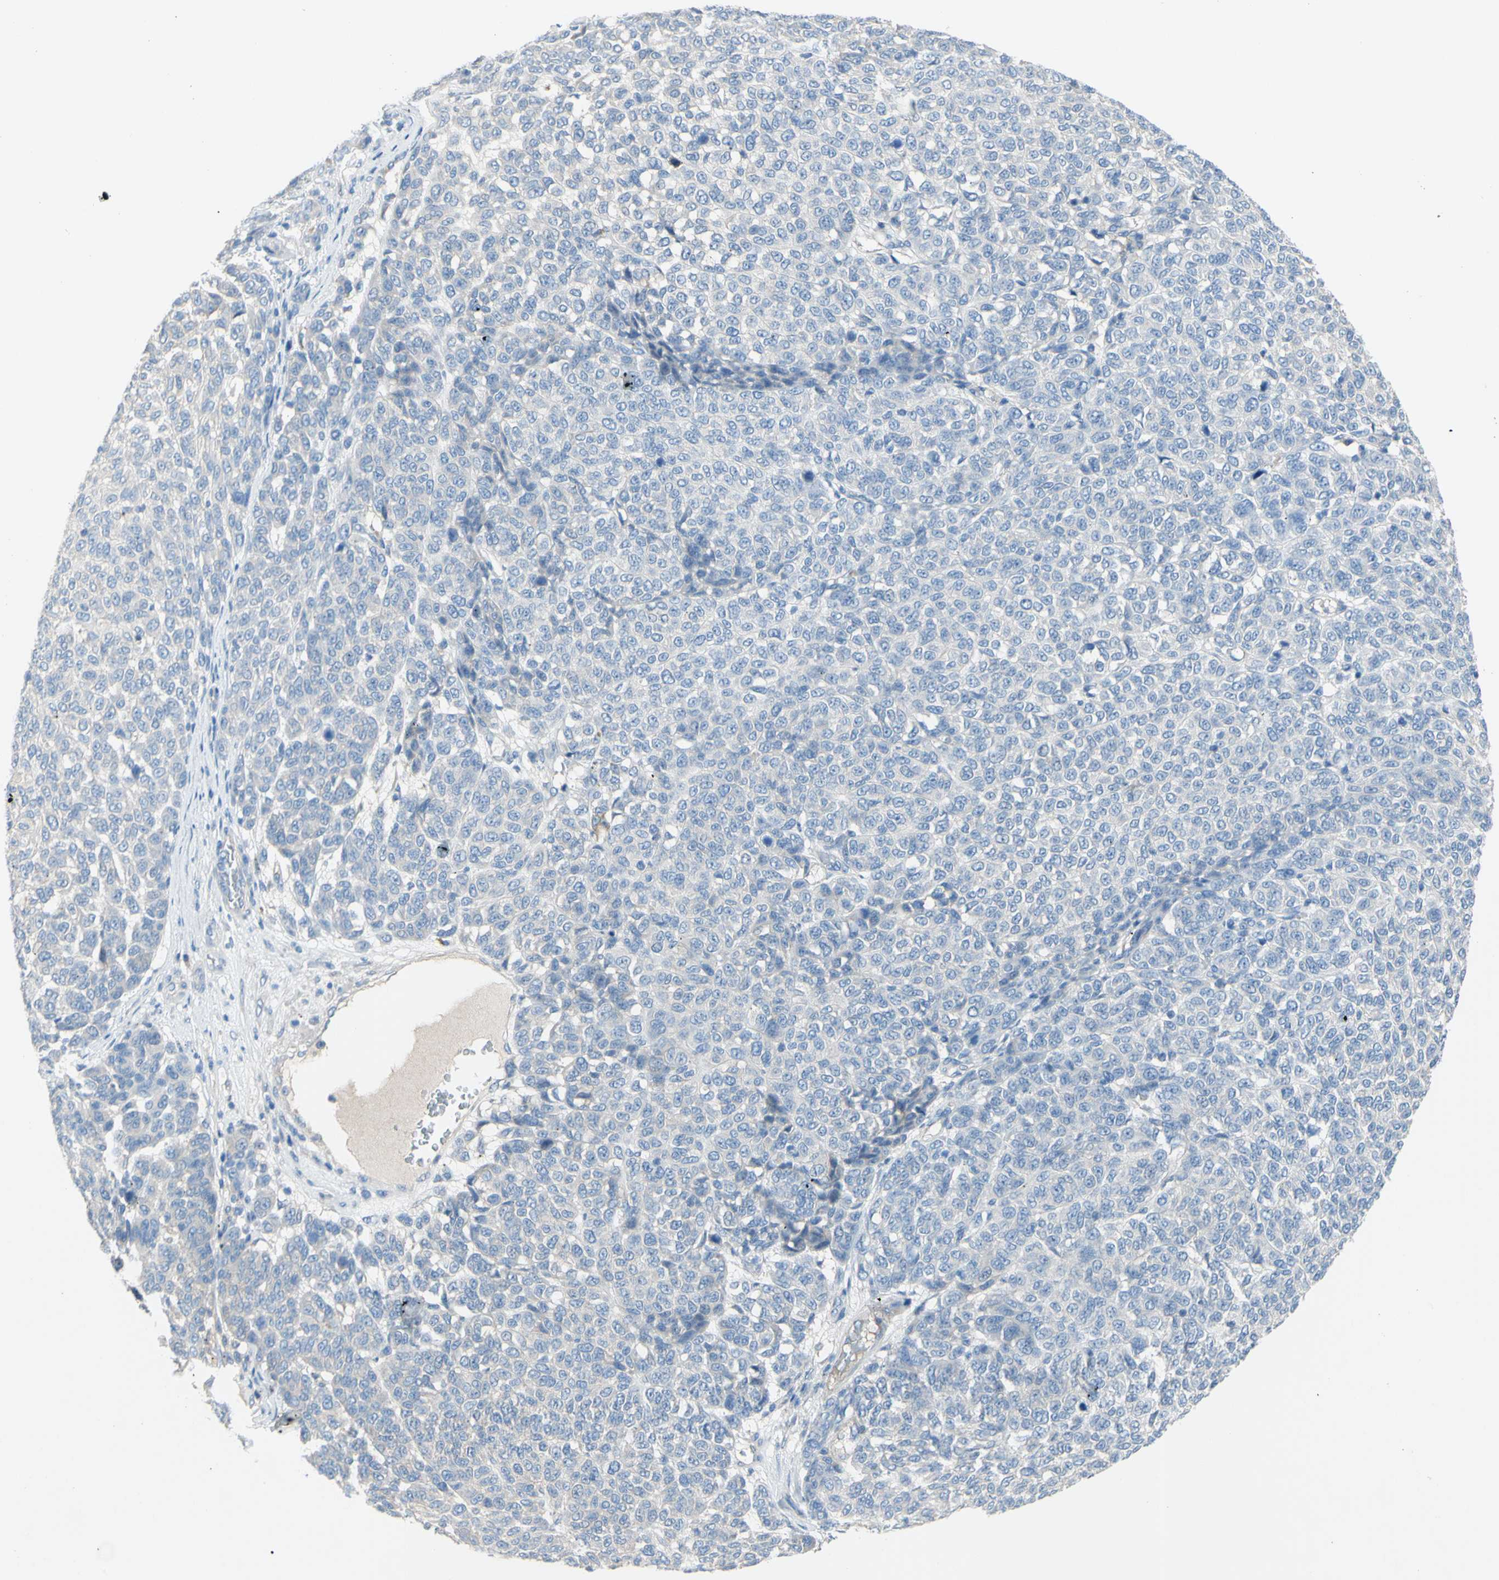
{"staining": {"intensity": "negative", "quantity": "none", "location": "none"}, "tissue": "melanoma", "cell_type": "Tumor cells", "image_type": "cancer", "snomed": [{"axis": "morphology", "description": "Malignant melanoma, NOS"}, {"axis": "topography", "description": "Skin"}], "caption": "Immunohistochemistry image of neoplastic tissue: human malignant melanoma stained with DAB (3,3'-diaminobenzidine) shows no significant protein expression in tumor cells. Nuclei are stained in blue.", "gene": "TMEM59L", "patient": {"sex": "male", "age": 59}}